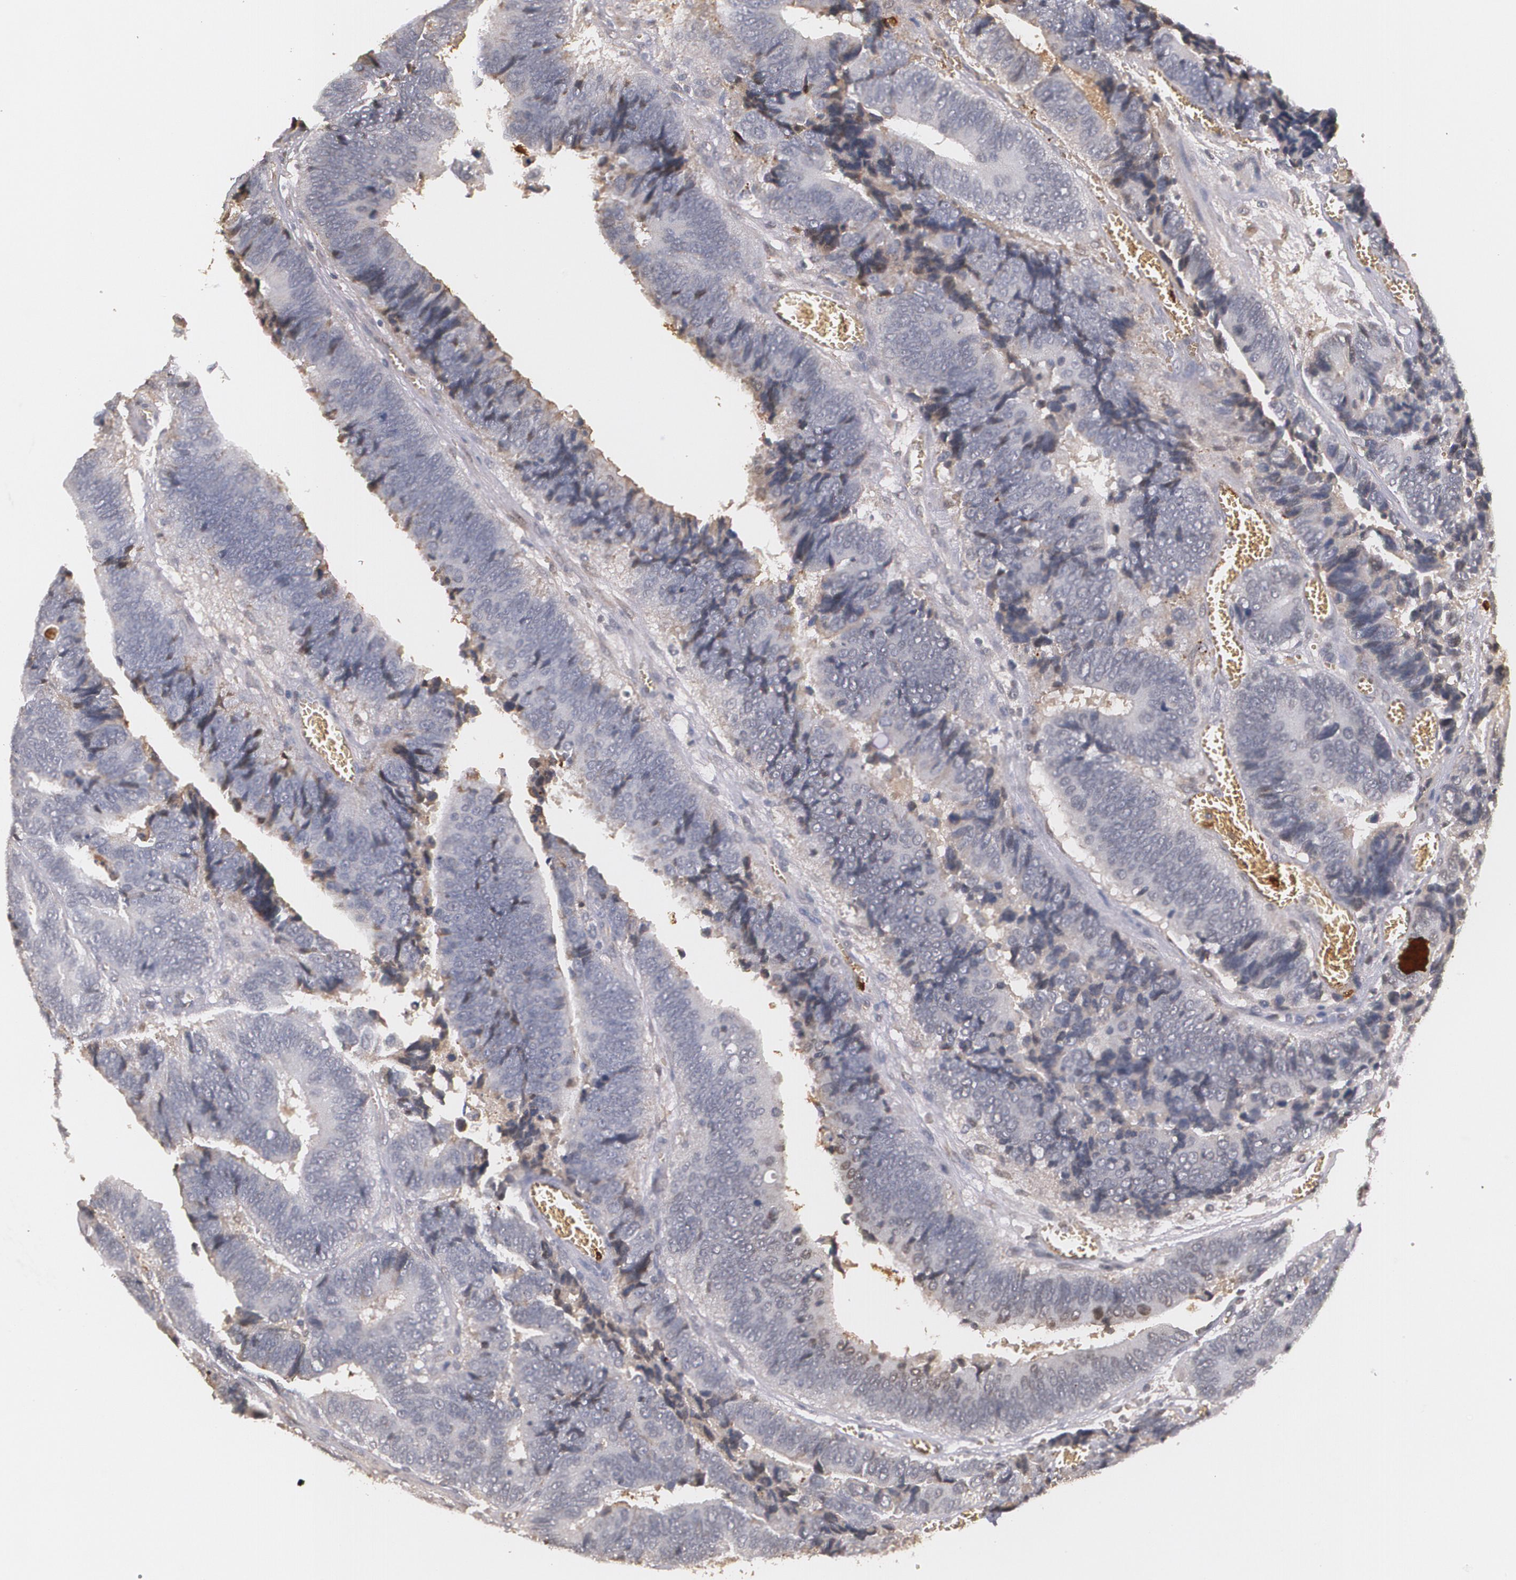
{"staining": {"intensity": "weak", "quantity": "<25%", "location": "cytoplasmic/membranous"}, "tissue": "colorectal cancer", "cell_type": "Tumor cells", "image_type": "cancer", "snomed": [{"axis": "morphology", "description": "Adenocarcinoma, NOS"}, {"axis": "topography", "description": "Colon"}], "caption": "There is no significant staining in tumor cells of colorectal cancer (adenocarcinoma).", "gene": "PTS", "patient": {"sex": "male", "age": 72}}